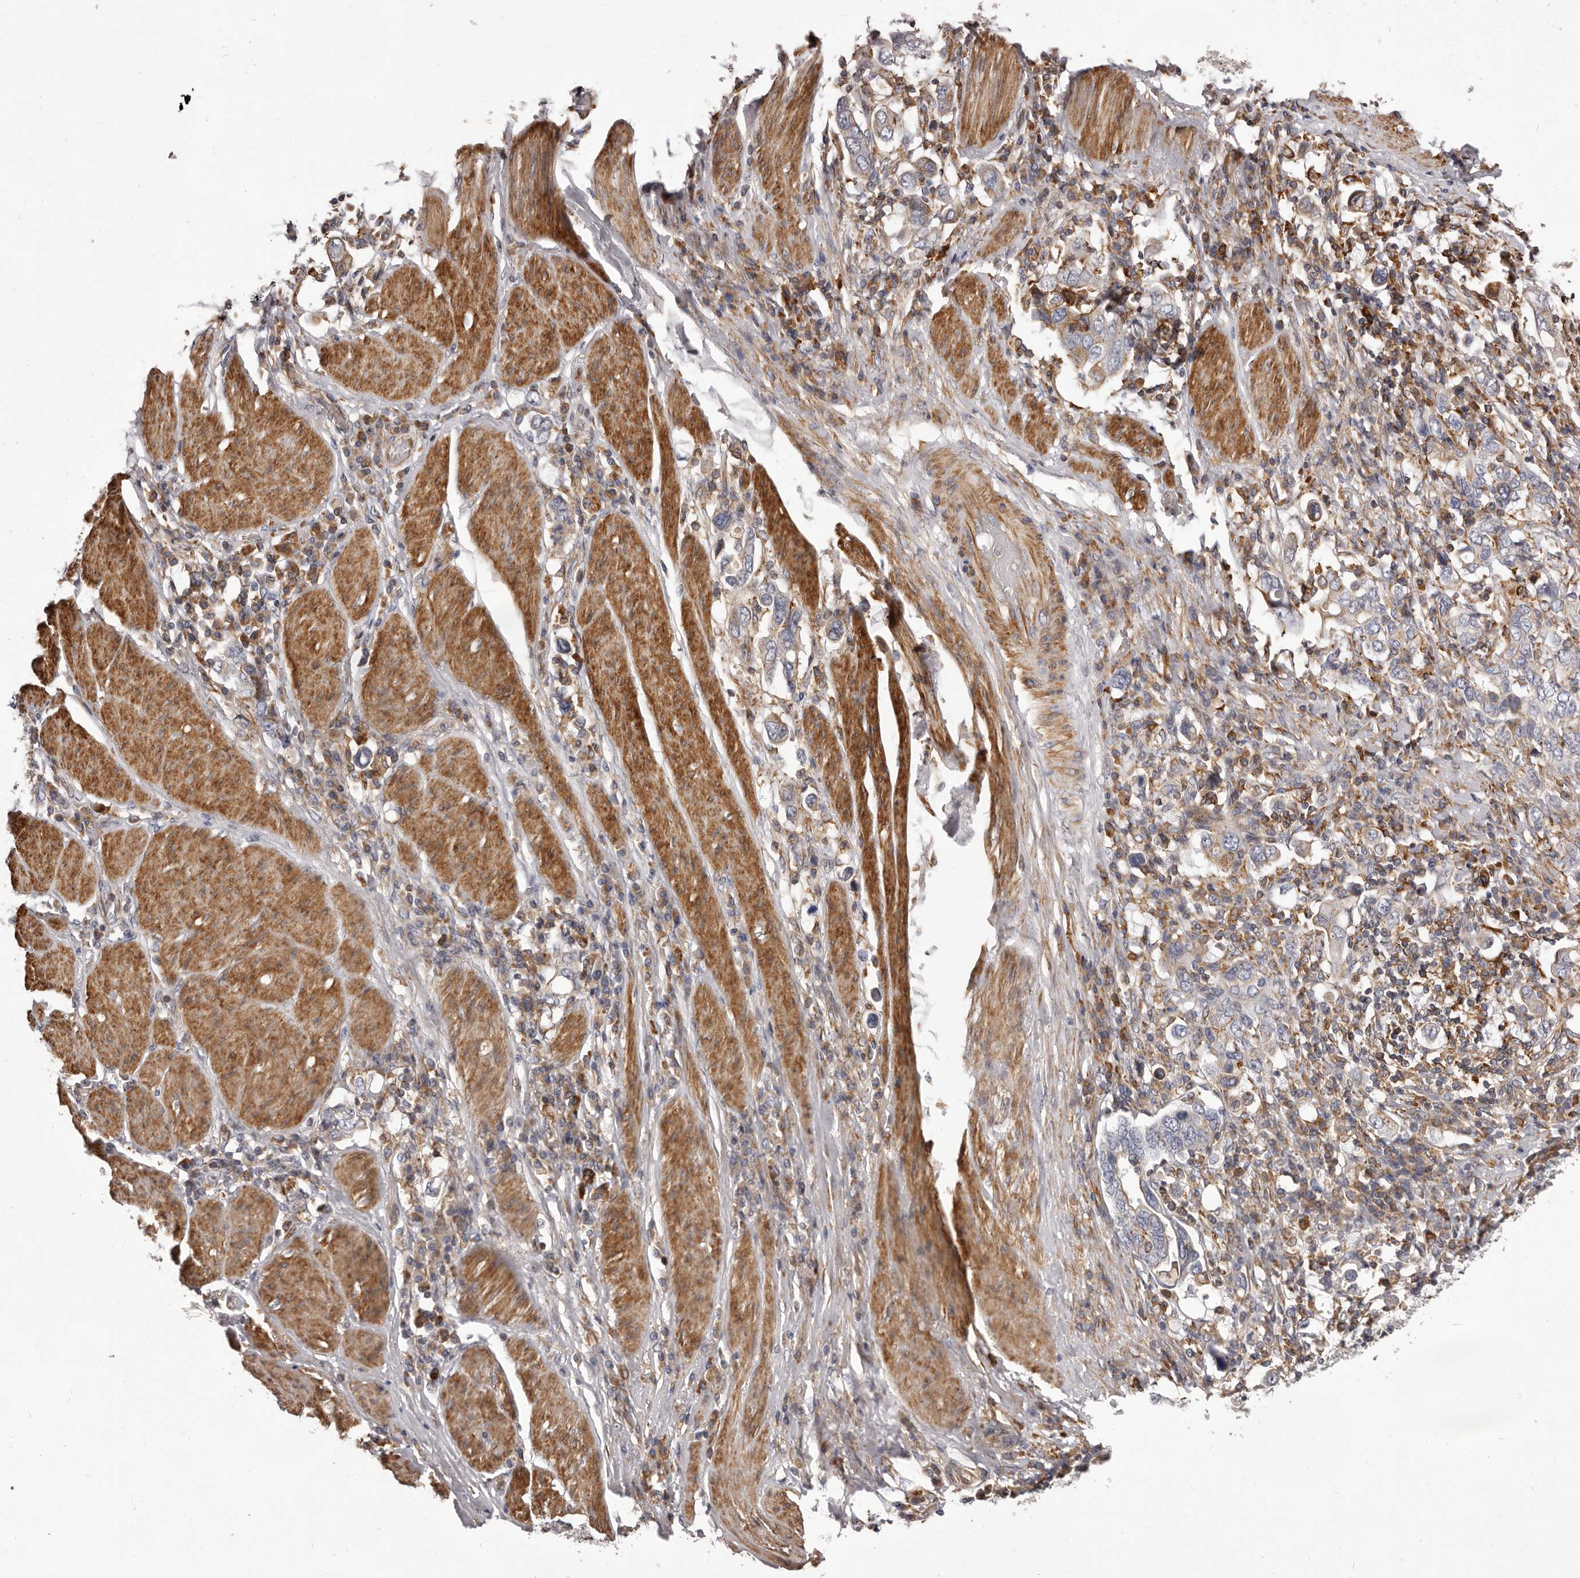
{"staining": {"intensity": "weak", "quantity": "<25%", "location": "cytoplasmic/membranous"}, "tissue": "stomach cancer", "cell_type": "Tumor cells", "image_type": "cancer", "snomed": [{"axis": "morphology", "description": "Adenocarcinoma, NOS"}, {"axis": "topography", "description": "Stomach, upper"}], "caption": "Image shows no significant protein positivity in tumor cells of stomach cancer.", "gene": "ALPK1", "patient": {"sex": "male", "age": 62}}